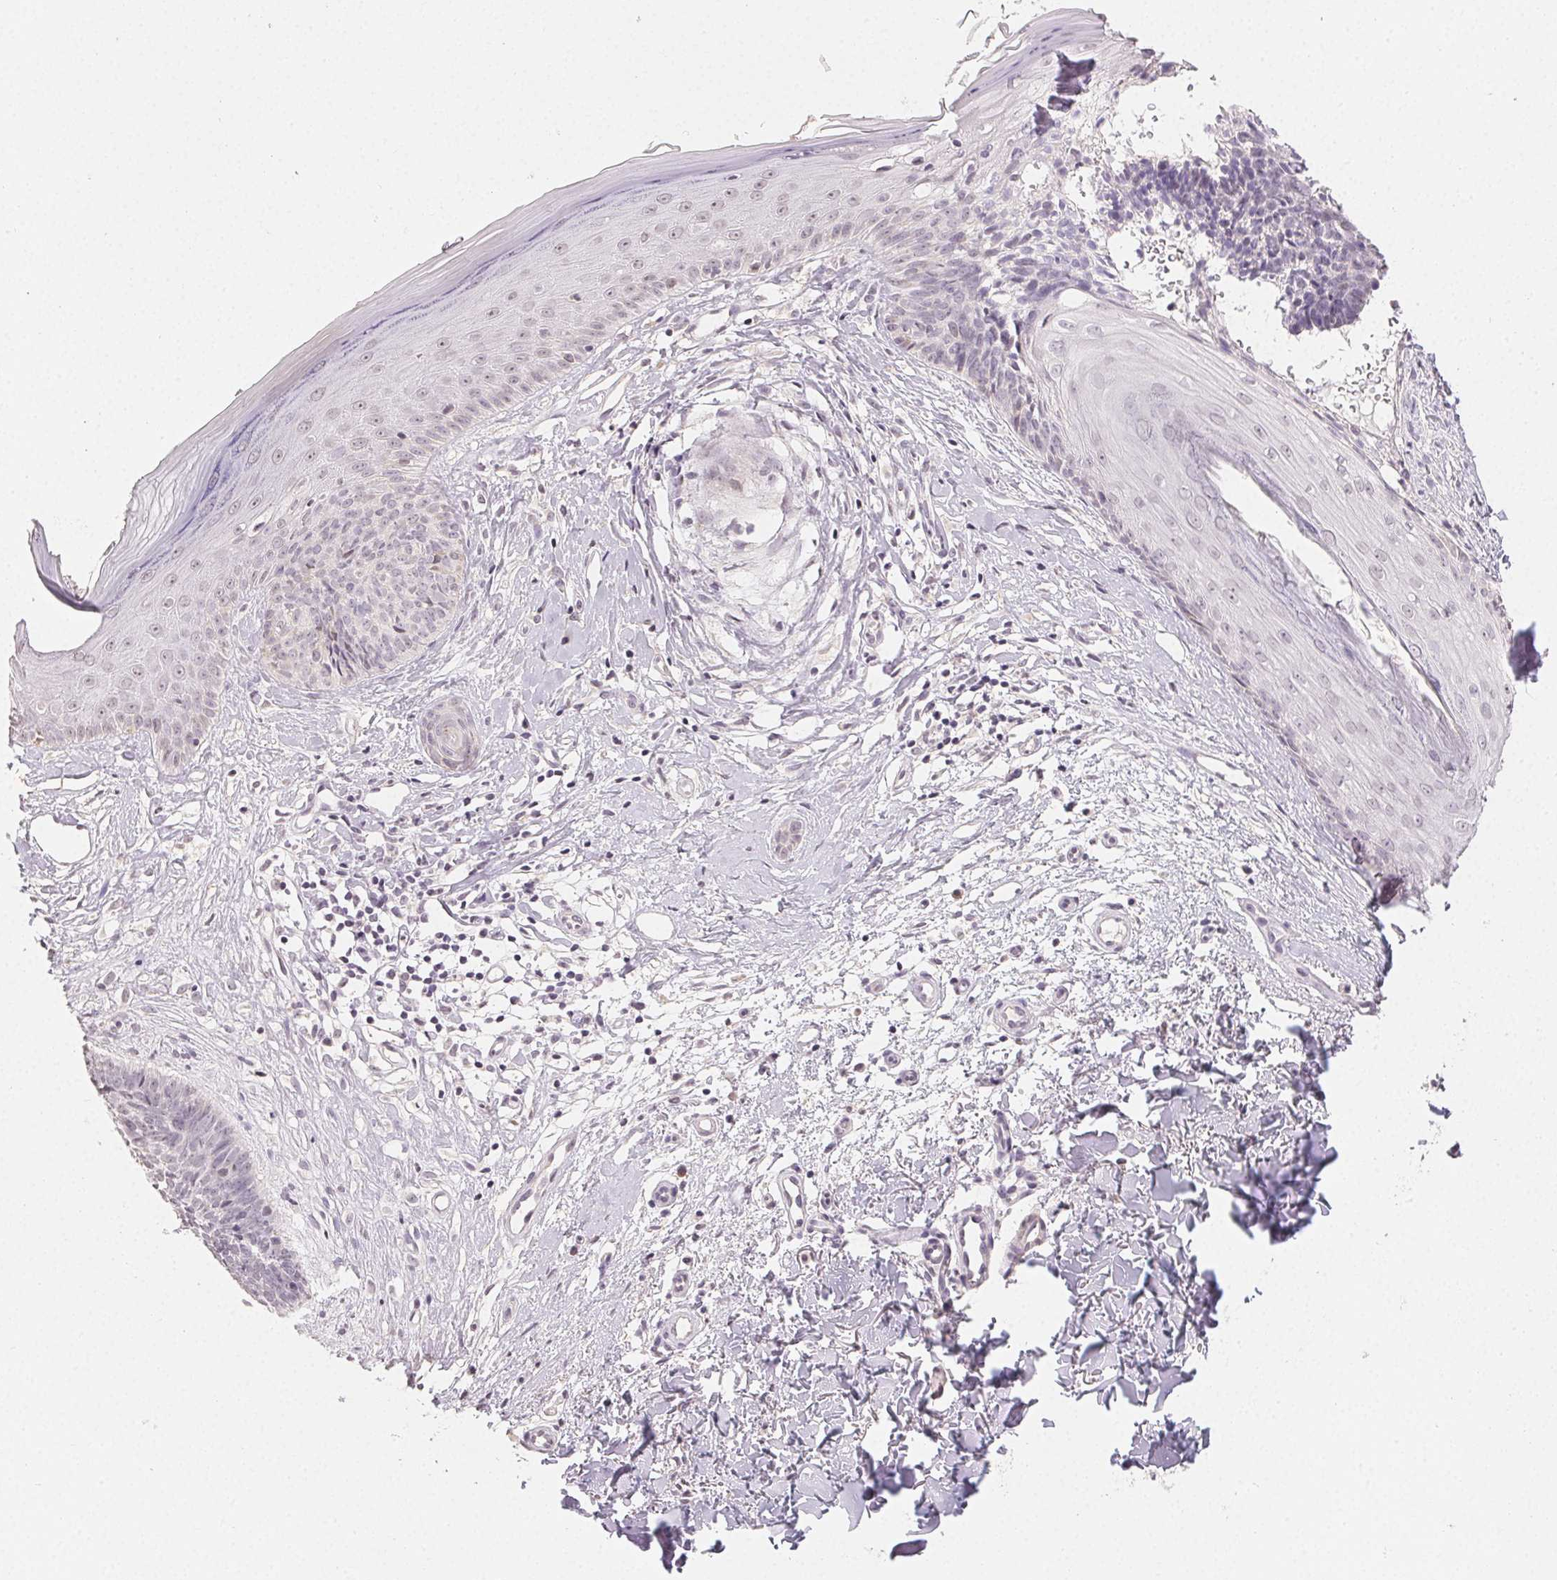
{"staining": {"intensity": "negative", "quantity": "none", "location": "none"}, "tissue": "skin cancer", "cell_type": "Tumor cells", "image_type": "cancer", "snomed": [{"axis": "morphology", "description": "Basal cell carcinoma"}, {"axis": "topography", "description": "Skin"}], "caption": "Immunohistochemistry (IHC) histopathology image of human skin basal cell carcinoma stained for a protein (brown), which exhibits no positivity in tumor cells.", "gene": "TMEM174", "patient": {"sex": "male", "age": 51}}